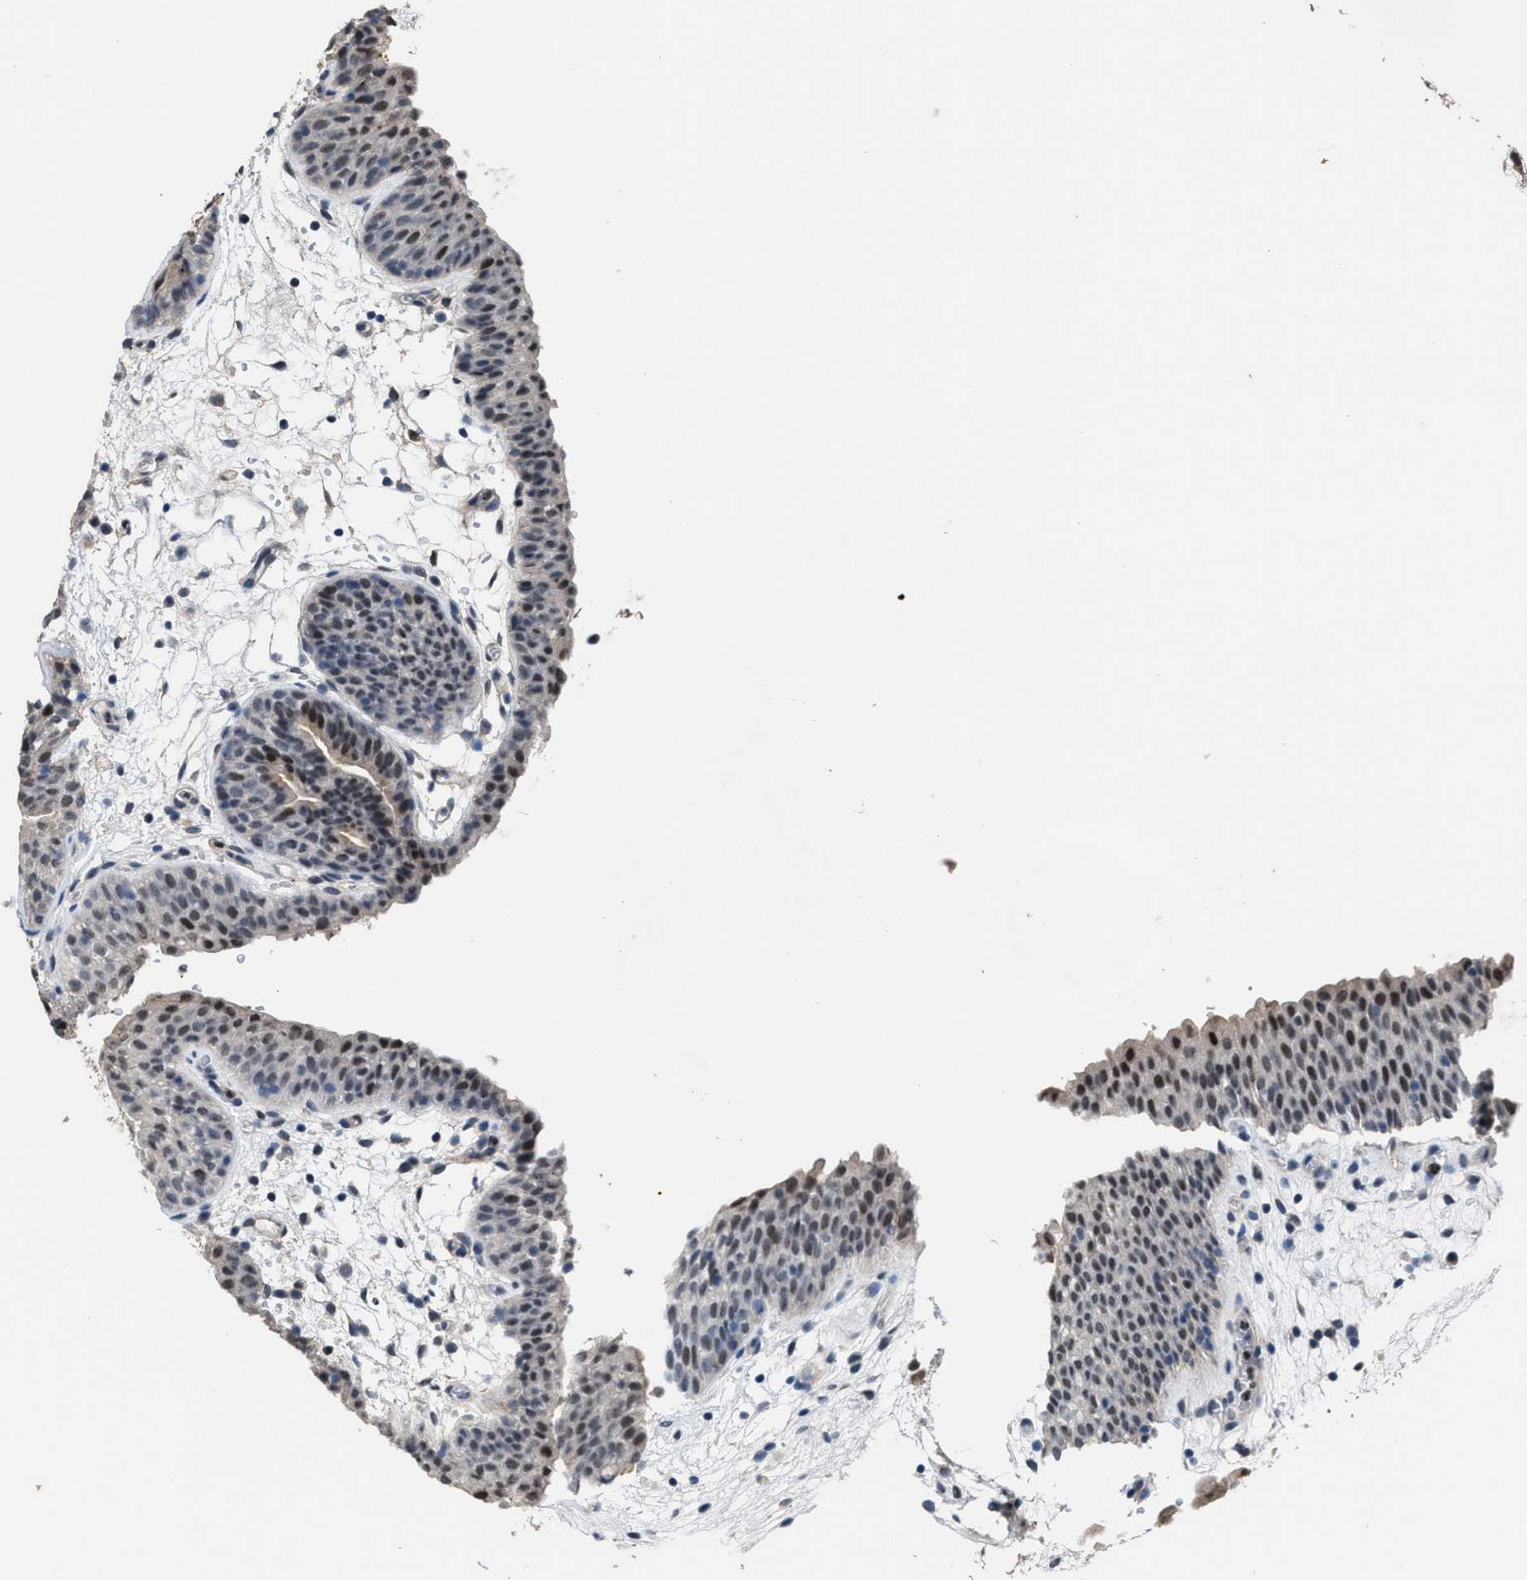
{"staining": {"intensity": "strong", "quantity": "<25%", "location": "nuclear"}, "tissue": "urinary bladder", "cell_type": "Urothelial cells", "image_type": "normal", "snomed": [{"axis": "morphology", "description": "Normal tissue, NOS"}, {"axis": "topography", "description": "Urinary bladder"}], "caption": "The image reveals staining of unremarkable urinary bladder, revealing strong nuclear protein staining (brown color) within urothelial cells.", "gene": "ZNF20", "patient": {"sex": "male", "age": 37}}